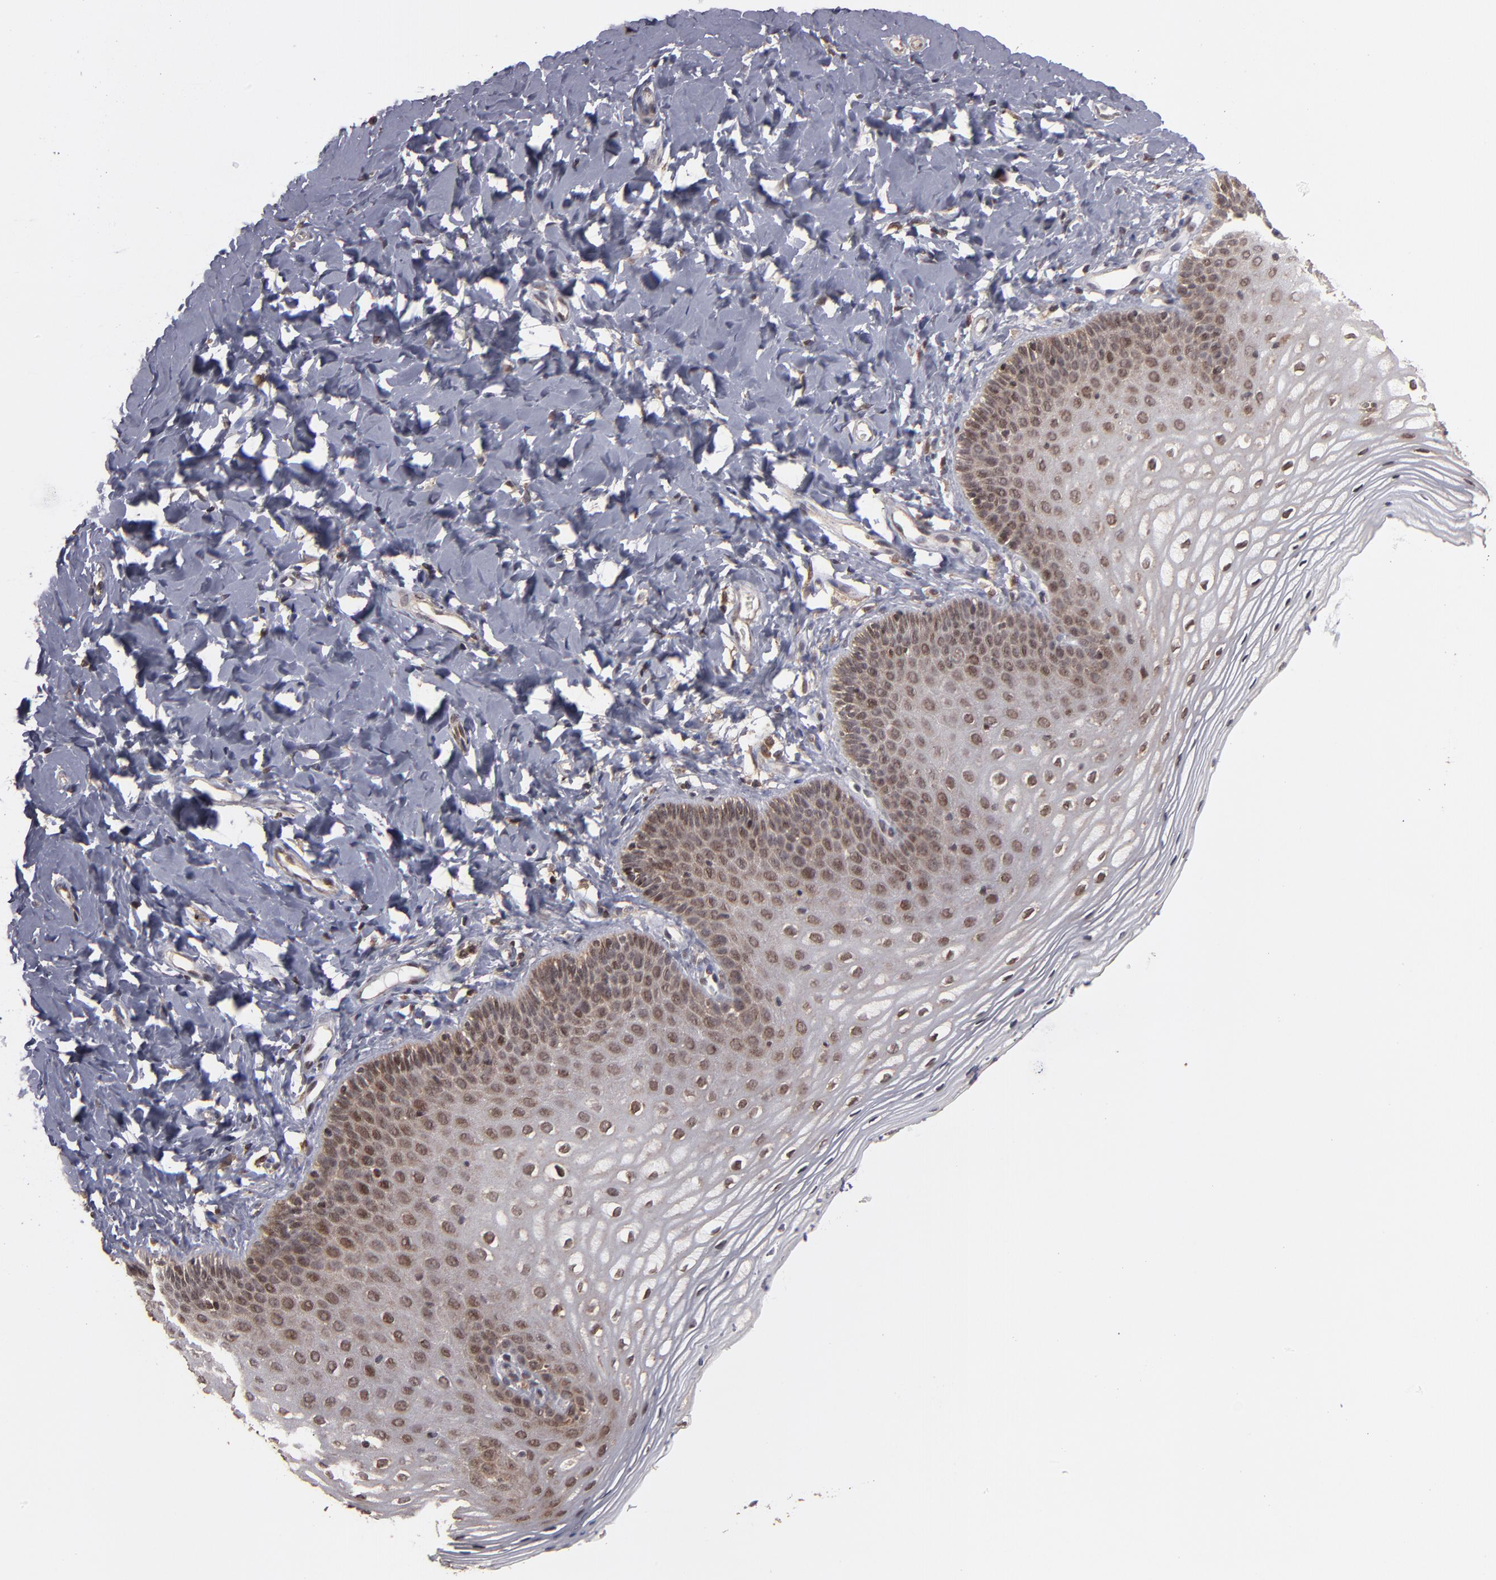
{"staining": {"intensity": "moderate", "quantity": ">75%", "location": "cytoplasmic/membranous,nuclear"}, "tissue": "vagina", "cell_type": "Squamous epithelial cells", "image_type": "normal", "snomed": [{"axis": "morphology", "description": "Normal tissue, NOS"}, {"axis": "topography", "description": "Vagina"}], "caption": "Benign vagina was stained to show a protein in brown. There is medium levels of moderate cytoplasmic/membranous,nuclear positivity in about >75% of squamous epithelial cells.", "gene": "RGS6", "patient": {"sex": "female", "age": 55}}